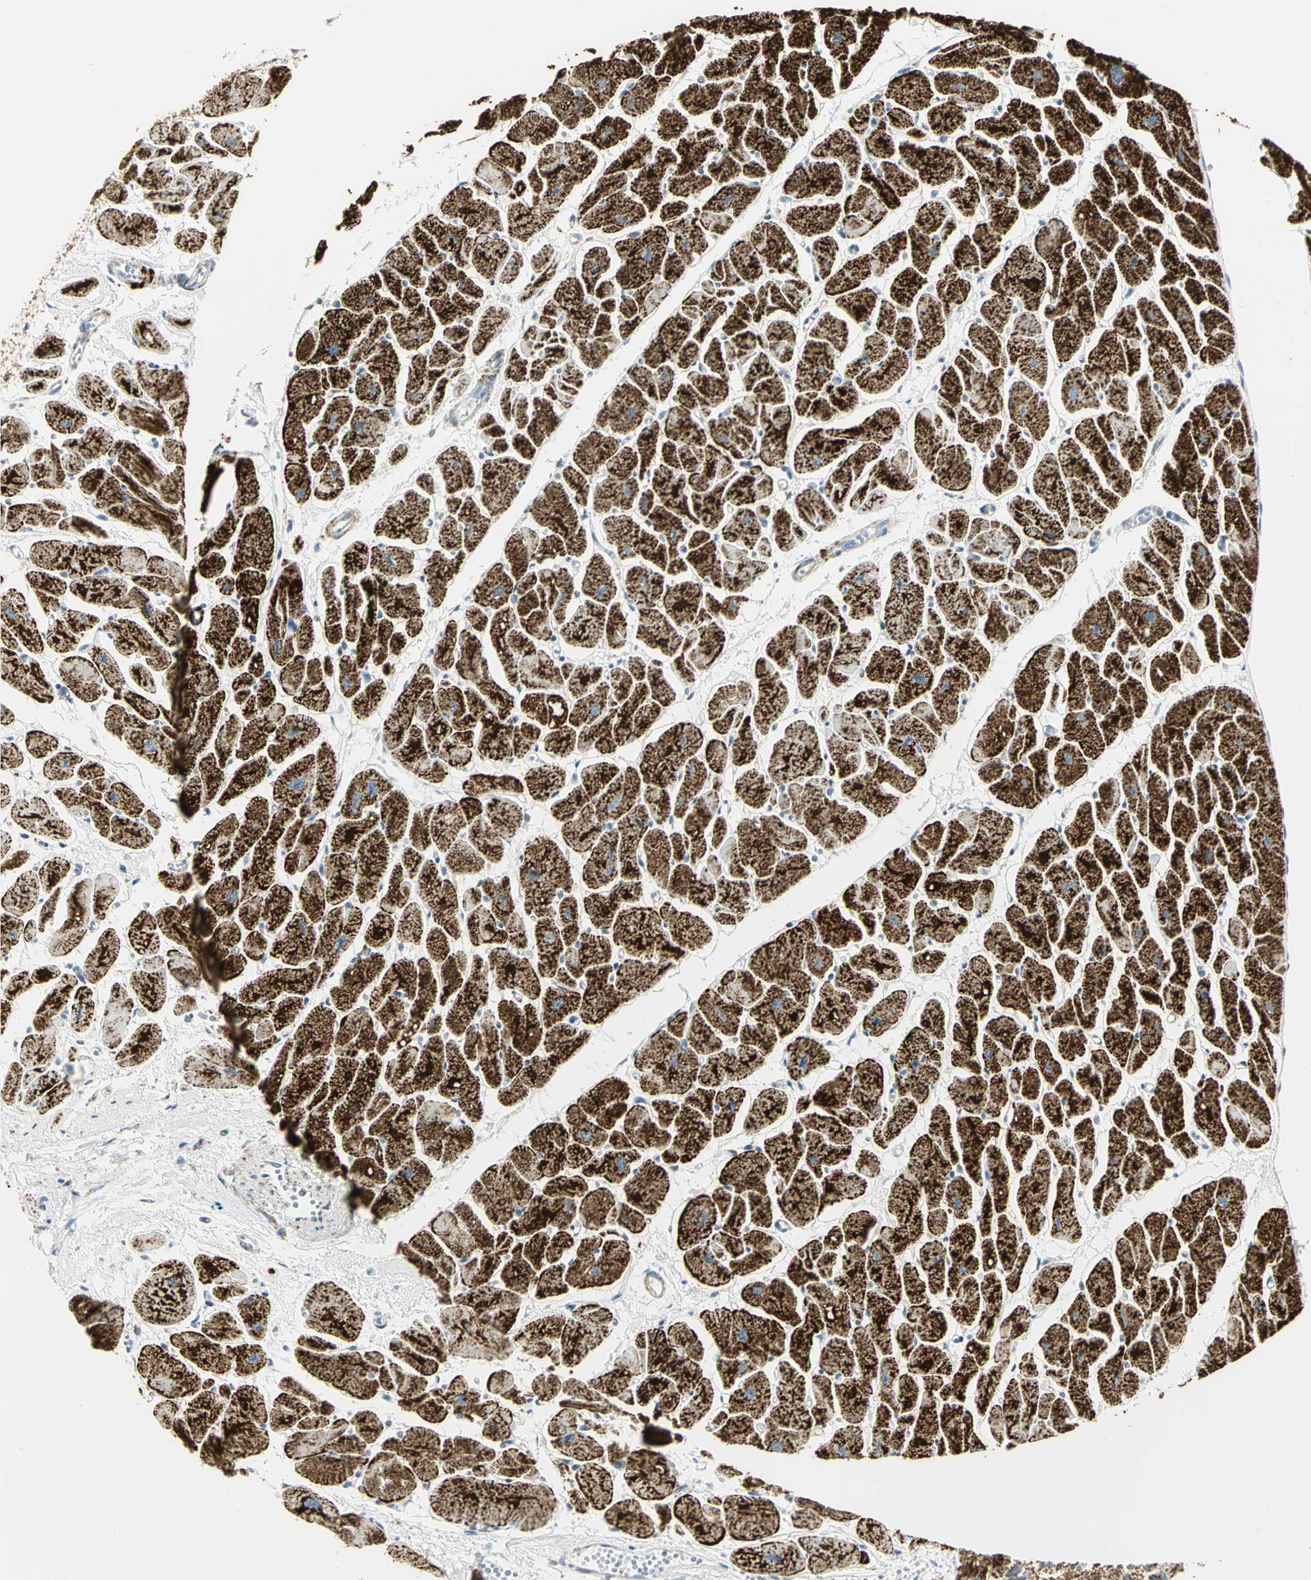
{"staining": {"intensity": "strong", "quantity": ">75%", "location": "cytoplasmic/membranous"}, "tissue": "heart muscle", "cell_type": "Cardiomyocytes", "image_type": "normal", "snomed": [{"axis": "morphology", "description": "Normal tissue, NOS"}, {"axis": "topography", "description": "Heart"}], "caption": "Immunohistochemistry histopathology image of benign heart muscle stained for a protein (brown), which exhibits high levels of strong cytoplasmic/membranous positivity in about >75% of cardiomyocytes.", "gene": "NTRK1", "patient": {"sex": "female", "age": 54}}